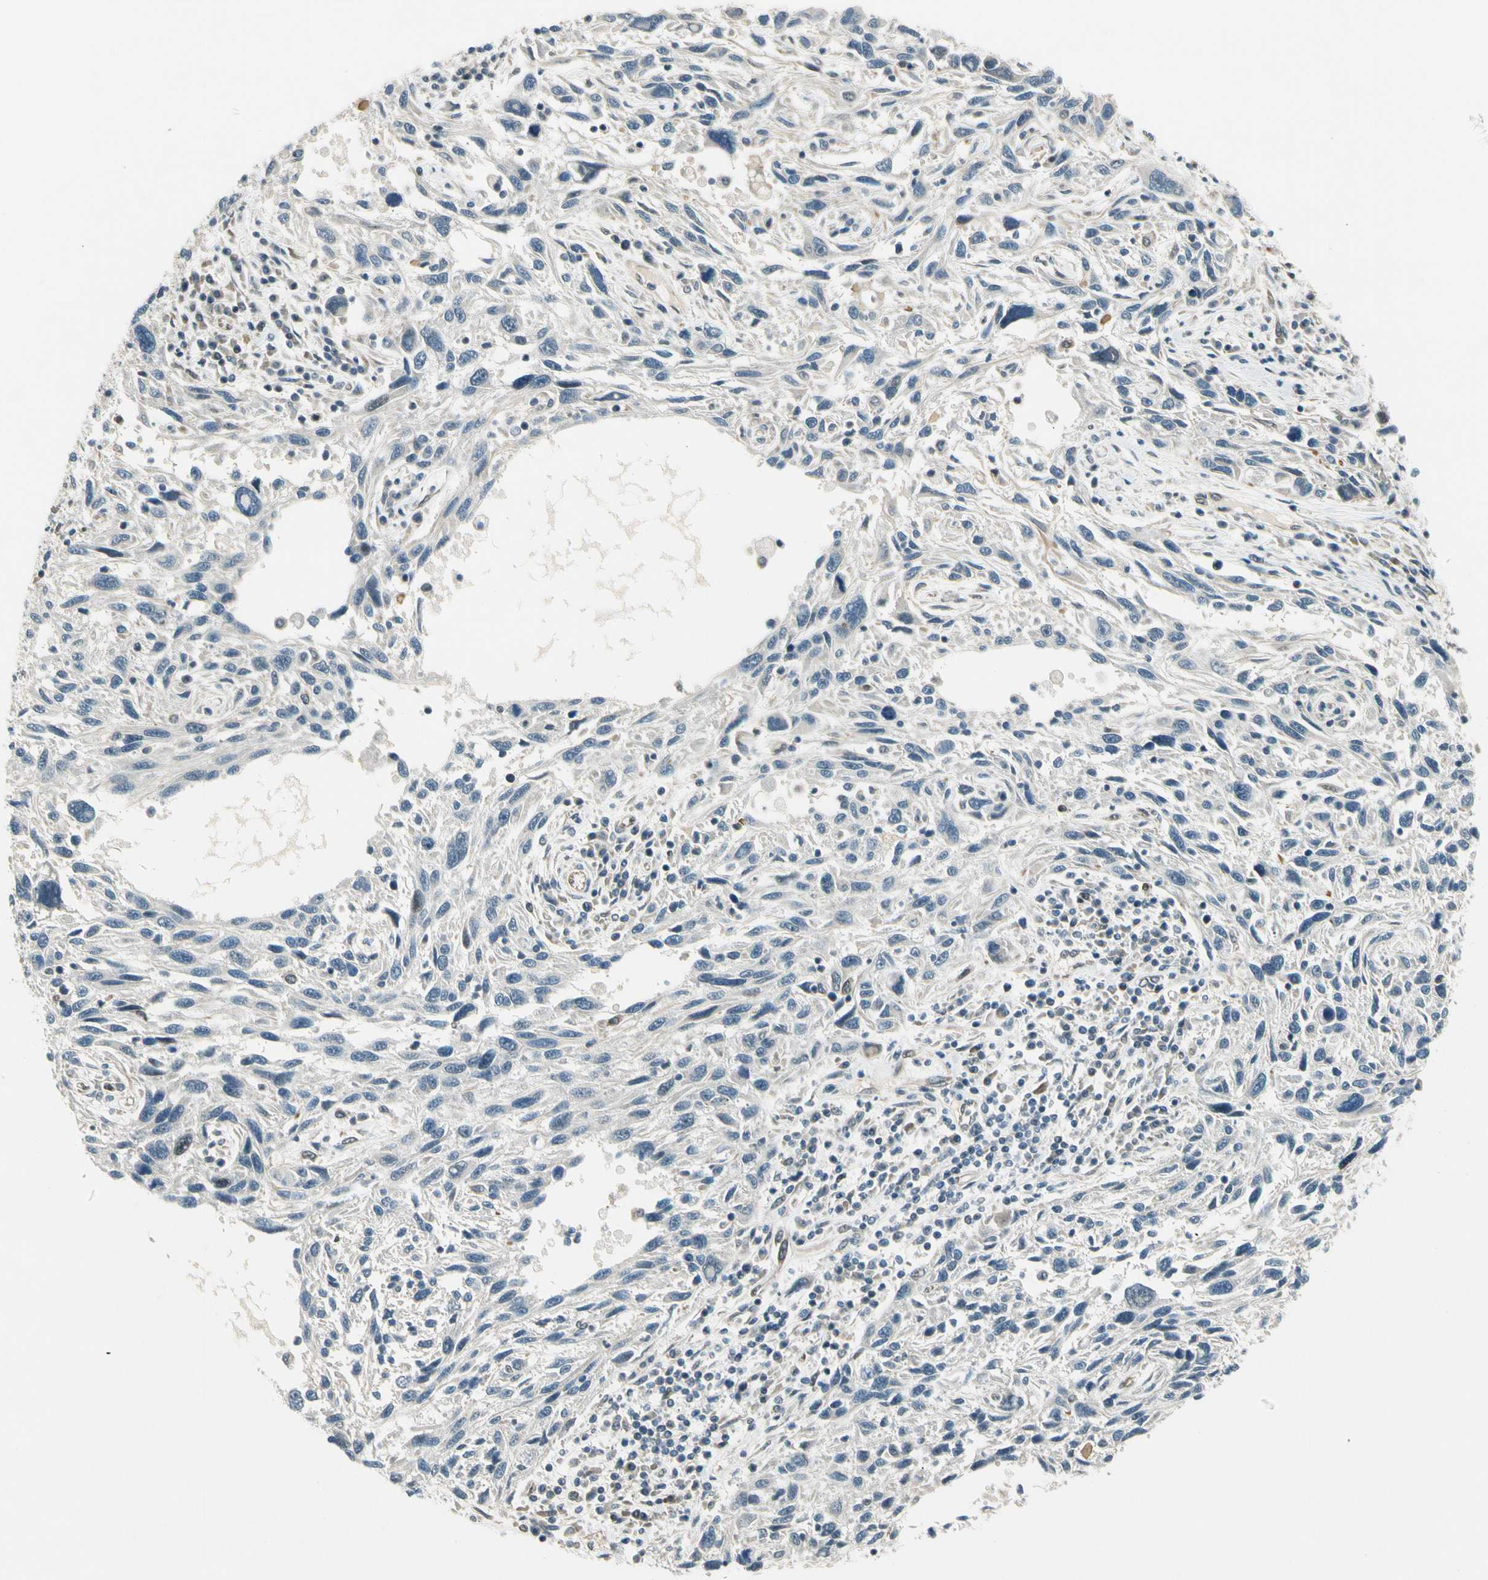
{"staining": {"intensity": "negative", "quantity": "none", "location": "none"}, "tissue": "melanoma", "cell_type": "Tumor cells", "image_type": "cancer", "snomed": [{"axis": "morphology", "description": "Malignant melanoma, NOS"}, {"axis": "topography", "description": "Skin"}], "caption": "This micrograph is of malignant melanoma stained with immunohistochemistry to label a protein in brown with the nuclei are counter-stained blue. There is no staining in tumor cells.", "gene": "SVBP", "patient": {"sex": "male", "age": 53}}